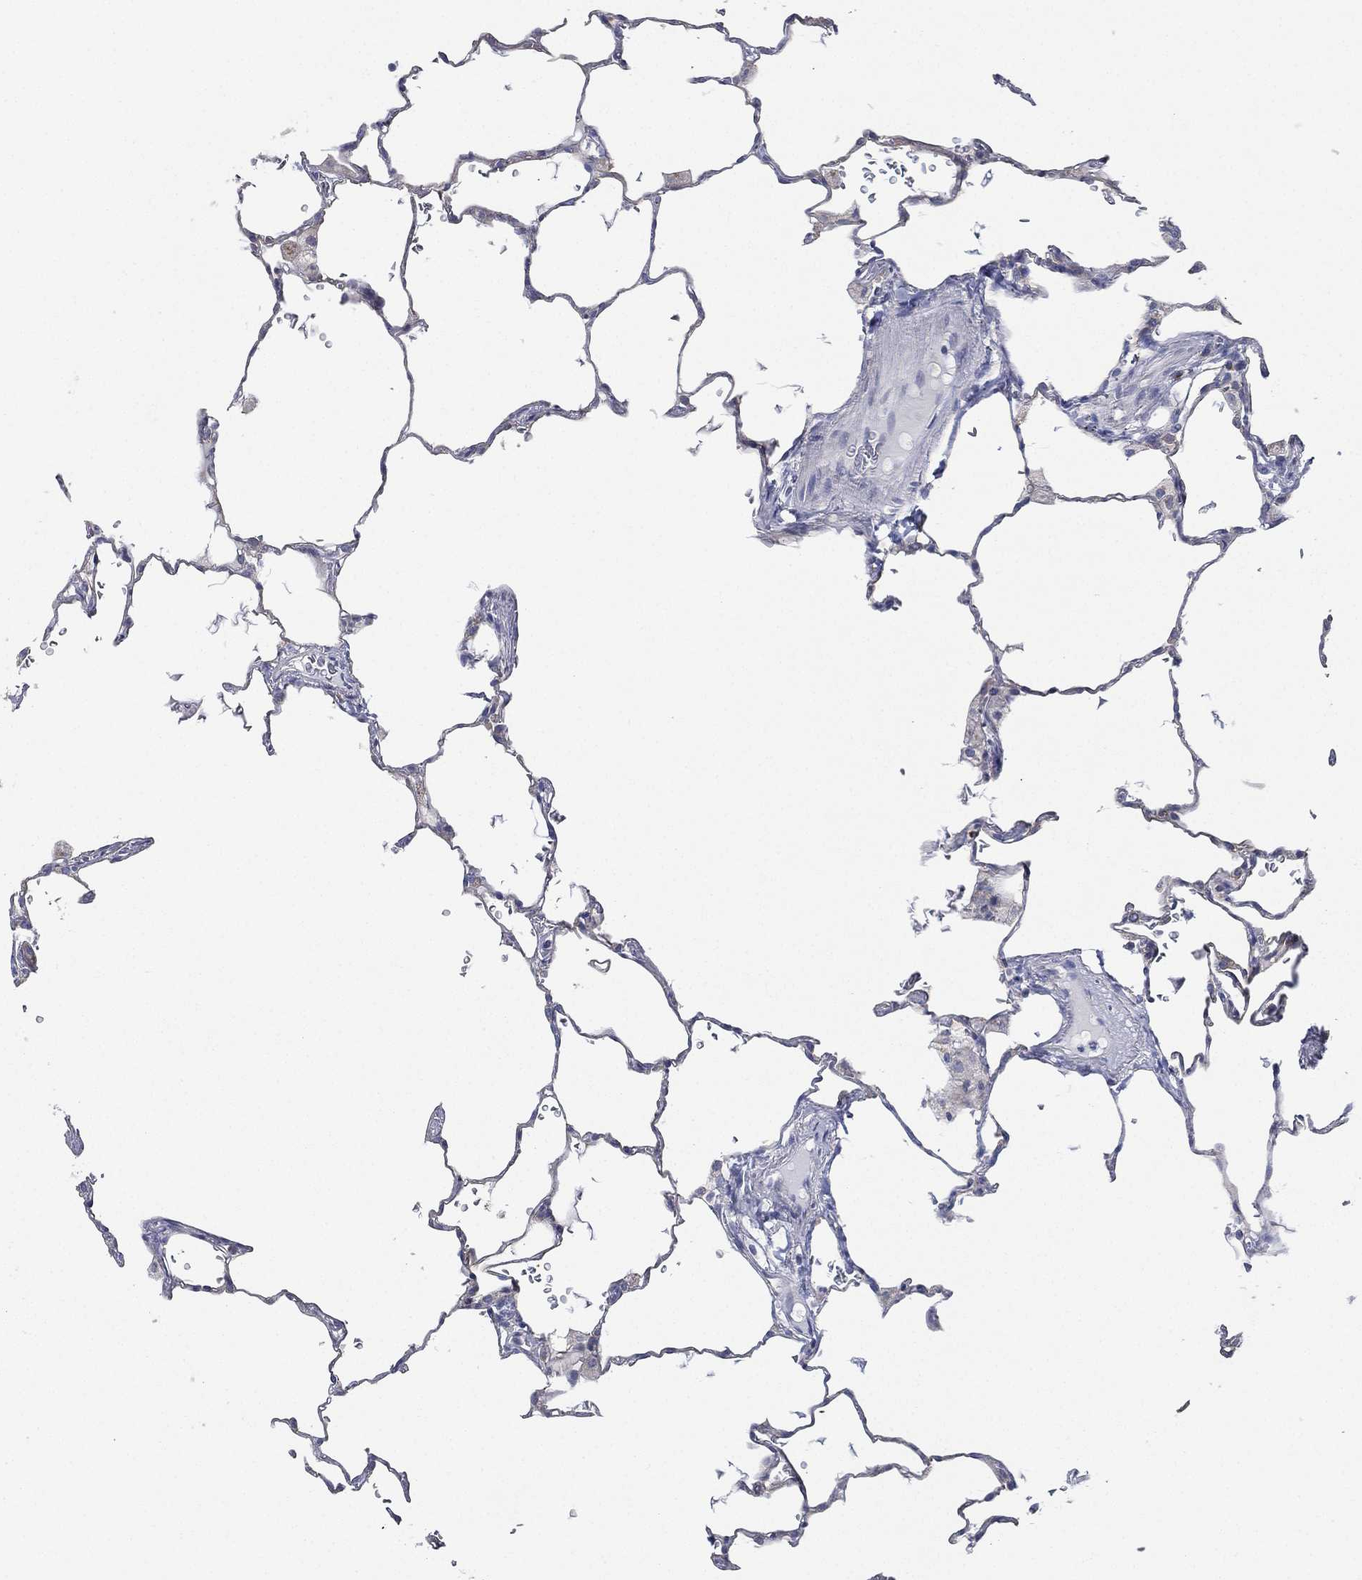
{"staining": {"intensity": "negative", "quantity": "none", "location": "none"}, "tissue": "lung", "cell_type": "Alveolar cells", "image_type": "normal", "snomed": [{"axis": "morphology", "description": "Normal tissue, NOS"}, {"axis": "morphology", "description": "Adenocarcinoma, metastatic, NOS"}, {"axis": "topography", "description": "Lung"}], "caption": "Photomicrograph shows no protein staining in alveolar cells of benign lung. (DAB immunohistochemistry visualized using brightfield microscopy, high magnification).", "gene": "ATP8A2", "patient": {"sex": "male", "age": 45}}